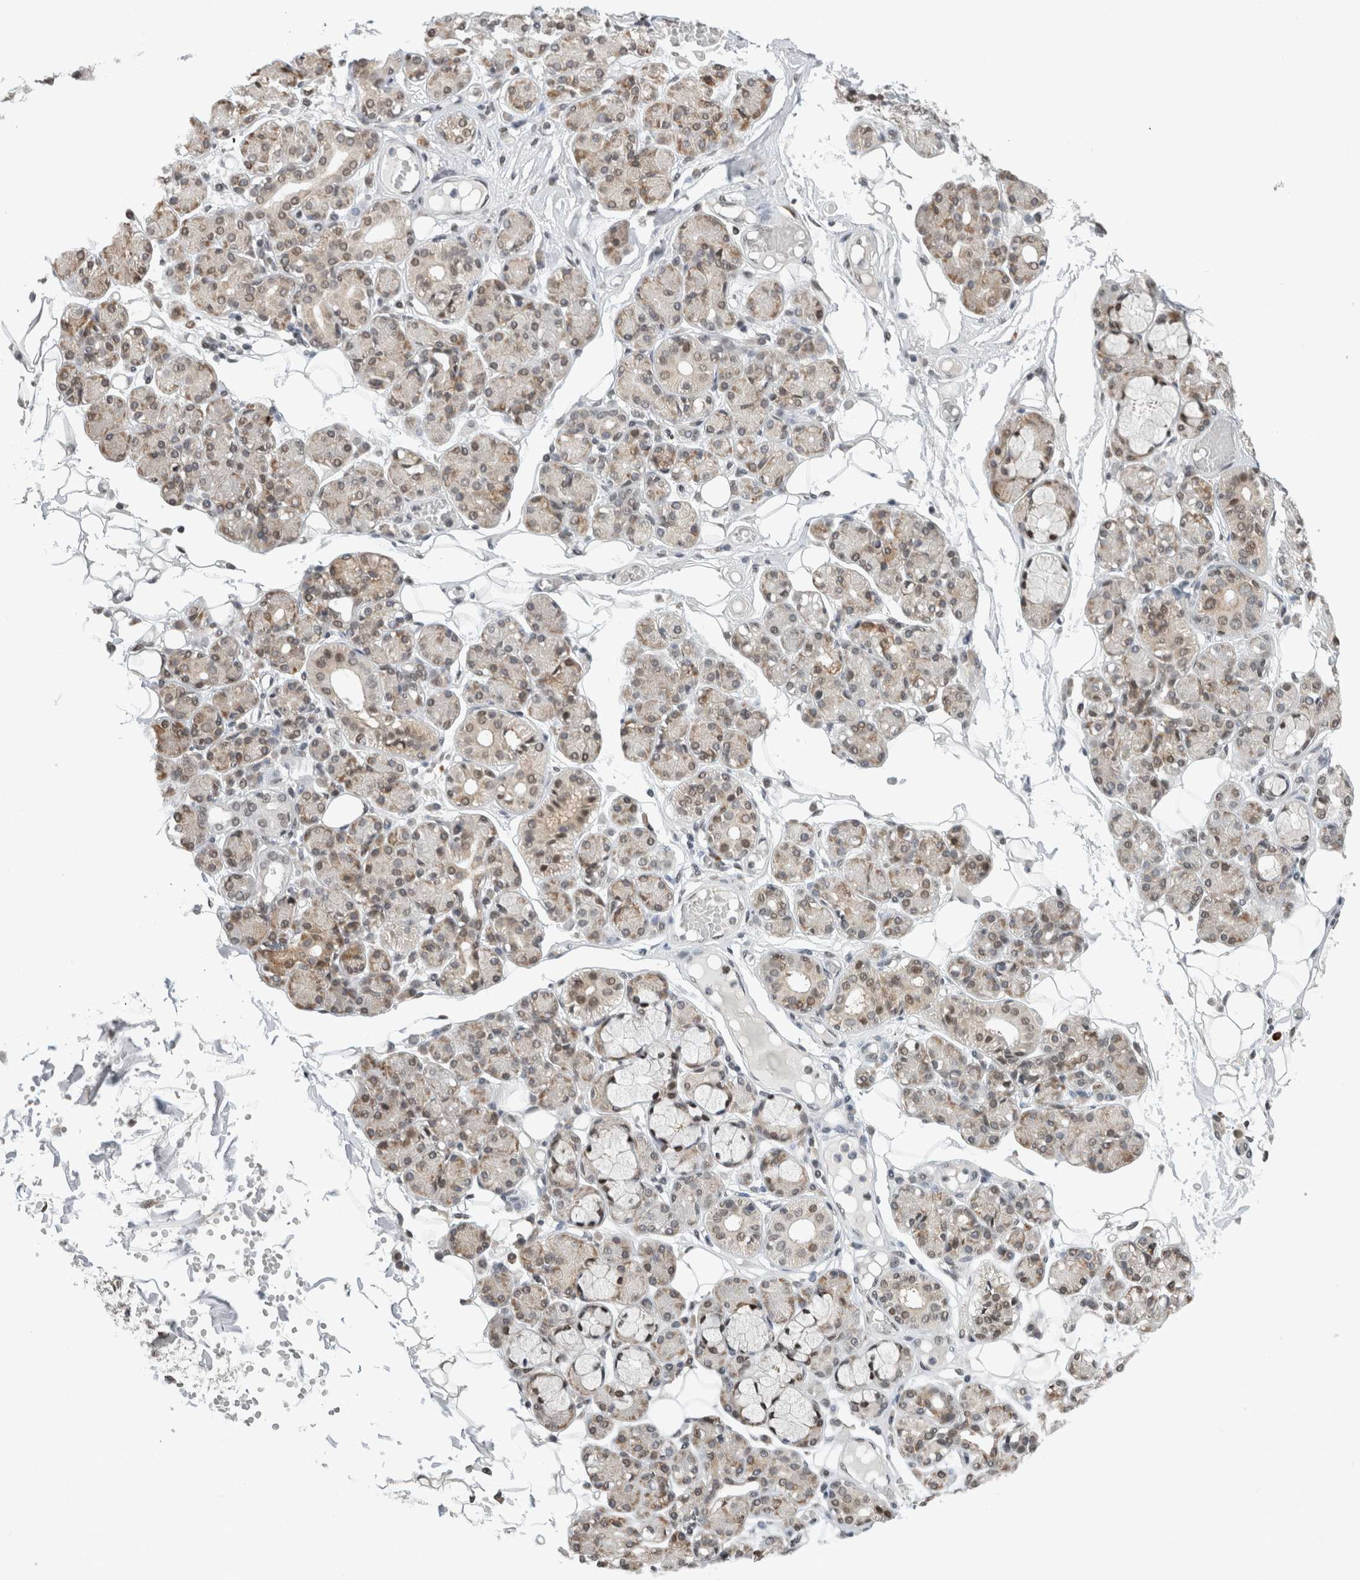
{"staining": {"intensity": "weak", "quantity": "25%-75%", "location": "cytoplasmic/membranous,nuclear"}, "tissue": "salivary gland", "cell_type": "Glandular cells", "image_type": "normal", "snomed": [{"axis": "morphology", "description": "Normal tissue, NOS"}, {"axis": "topography", "description": "Salivary gland"}], "caption": "Protein staining of benign salivary gland demonstrates weak cytoplasmic/membranous,nuclear staining in approximately 25%-75% of glandular cells.", "gene": "HNRNPR", "patient": {"sex": "male", "age": 63}}